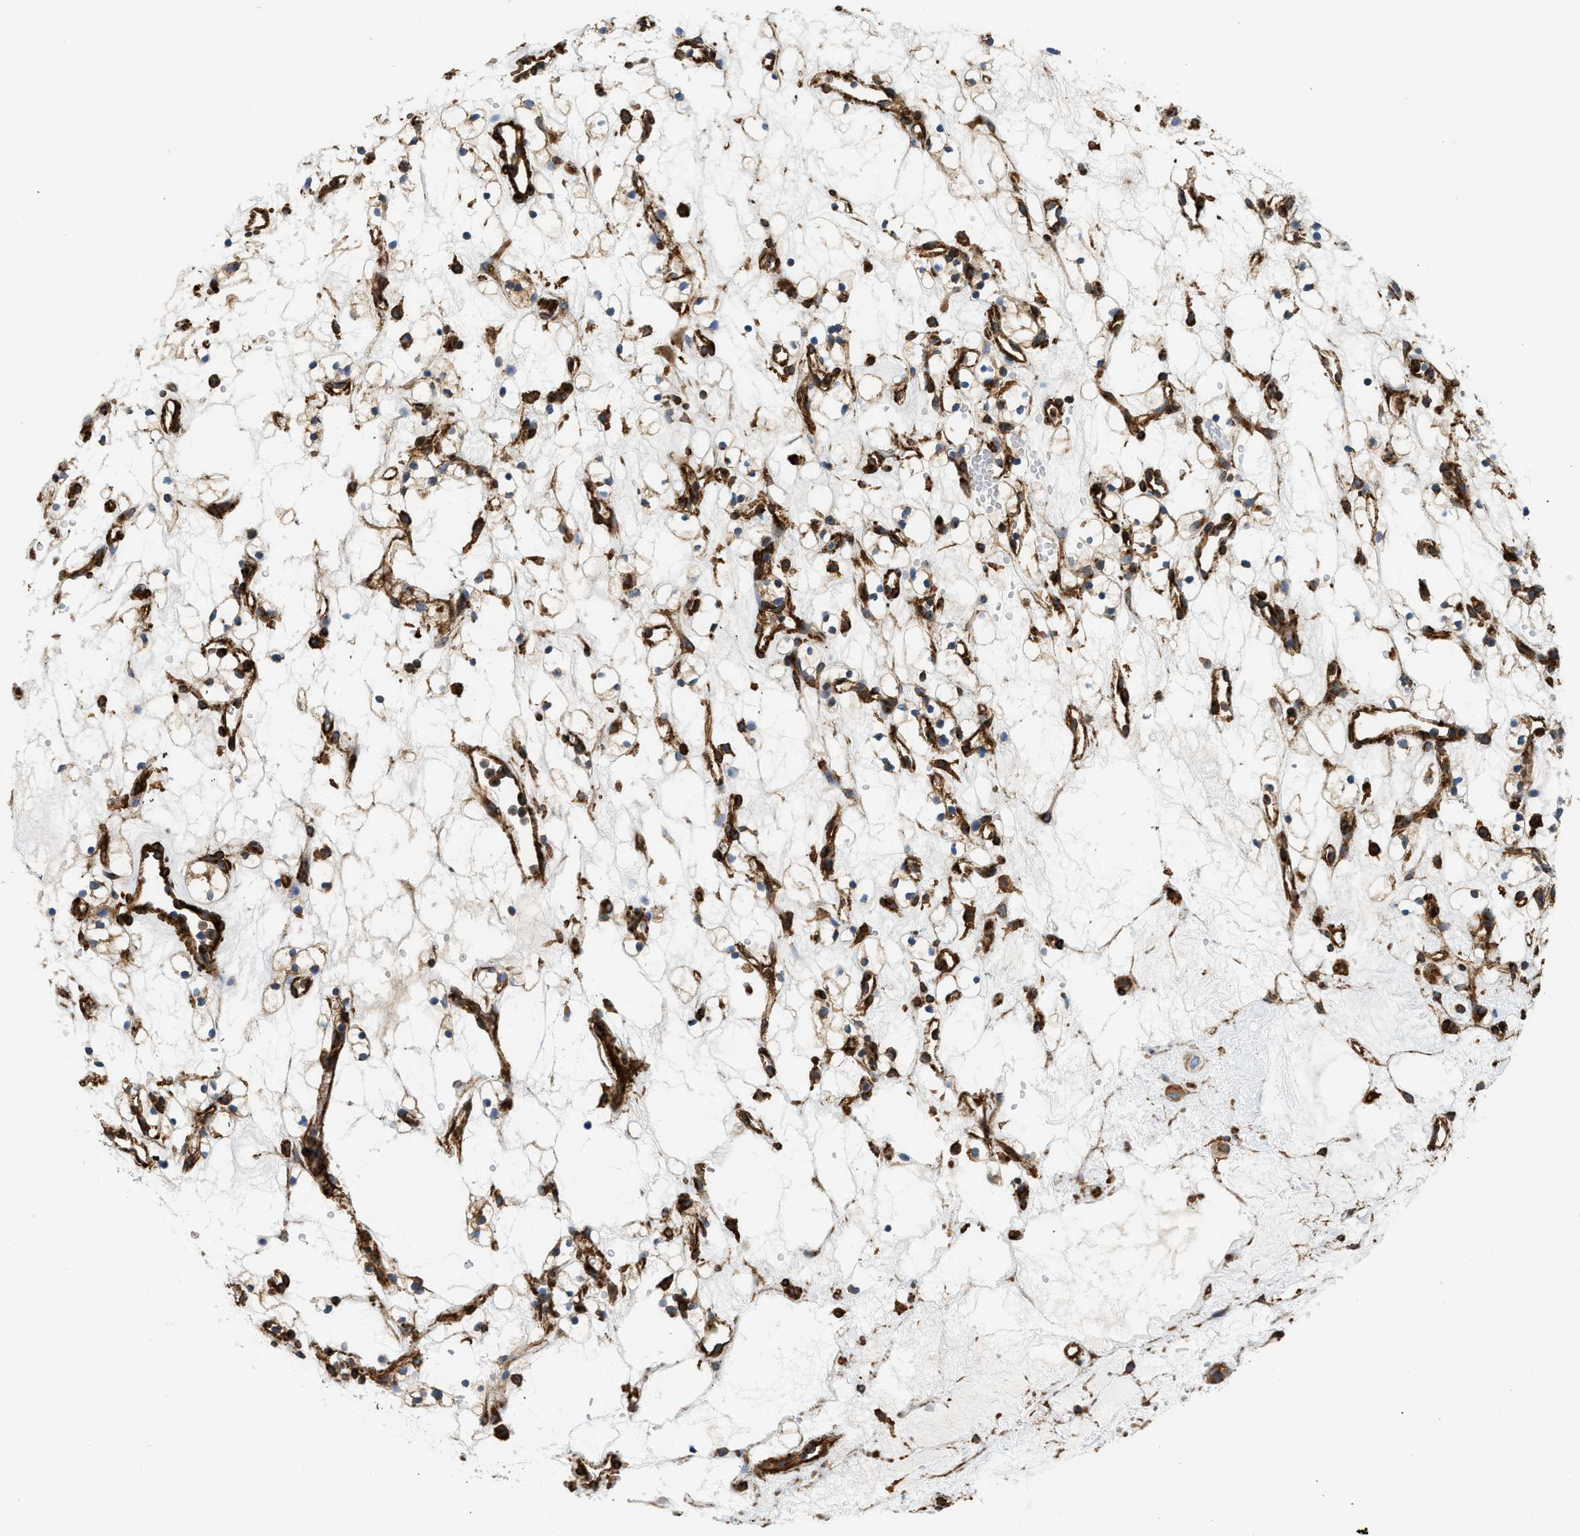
{"staining": {"intensity": "moderate", "quantity": "<25%", "location": "cytoplasmic/membranous"}, "tissue": "renal cancer", "cell_type": "Tumor cells", "image_type": "cancer", "snomed": [{"axis": "morphology", "description": "Adenocarcinoma, NOS"}, {"axis": "topography", "description": "Kidney"}], "caption": "This photomicrograph shows adenocarcinoma (renal) stained with immunohistochemistry to label a protein in brown. The cytoplasmic/membranous of tumor cells show moderate positivity for the protein. Nuclei are counter-stained blue.", "gene": "HIP1", "patient": {"sex": "female", "age": 60}}